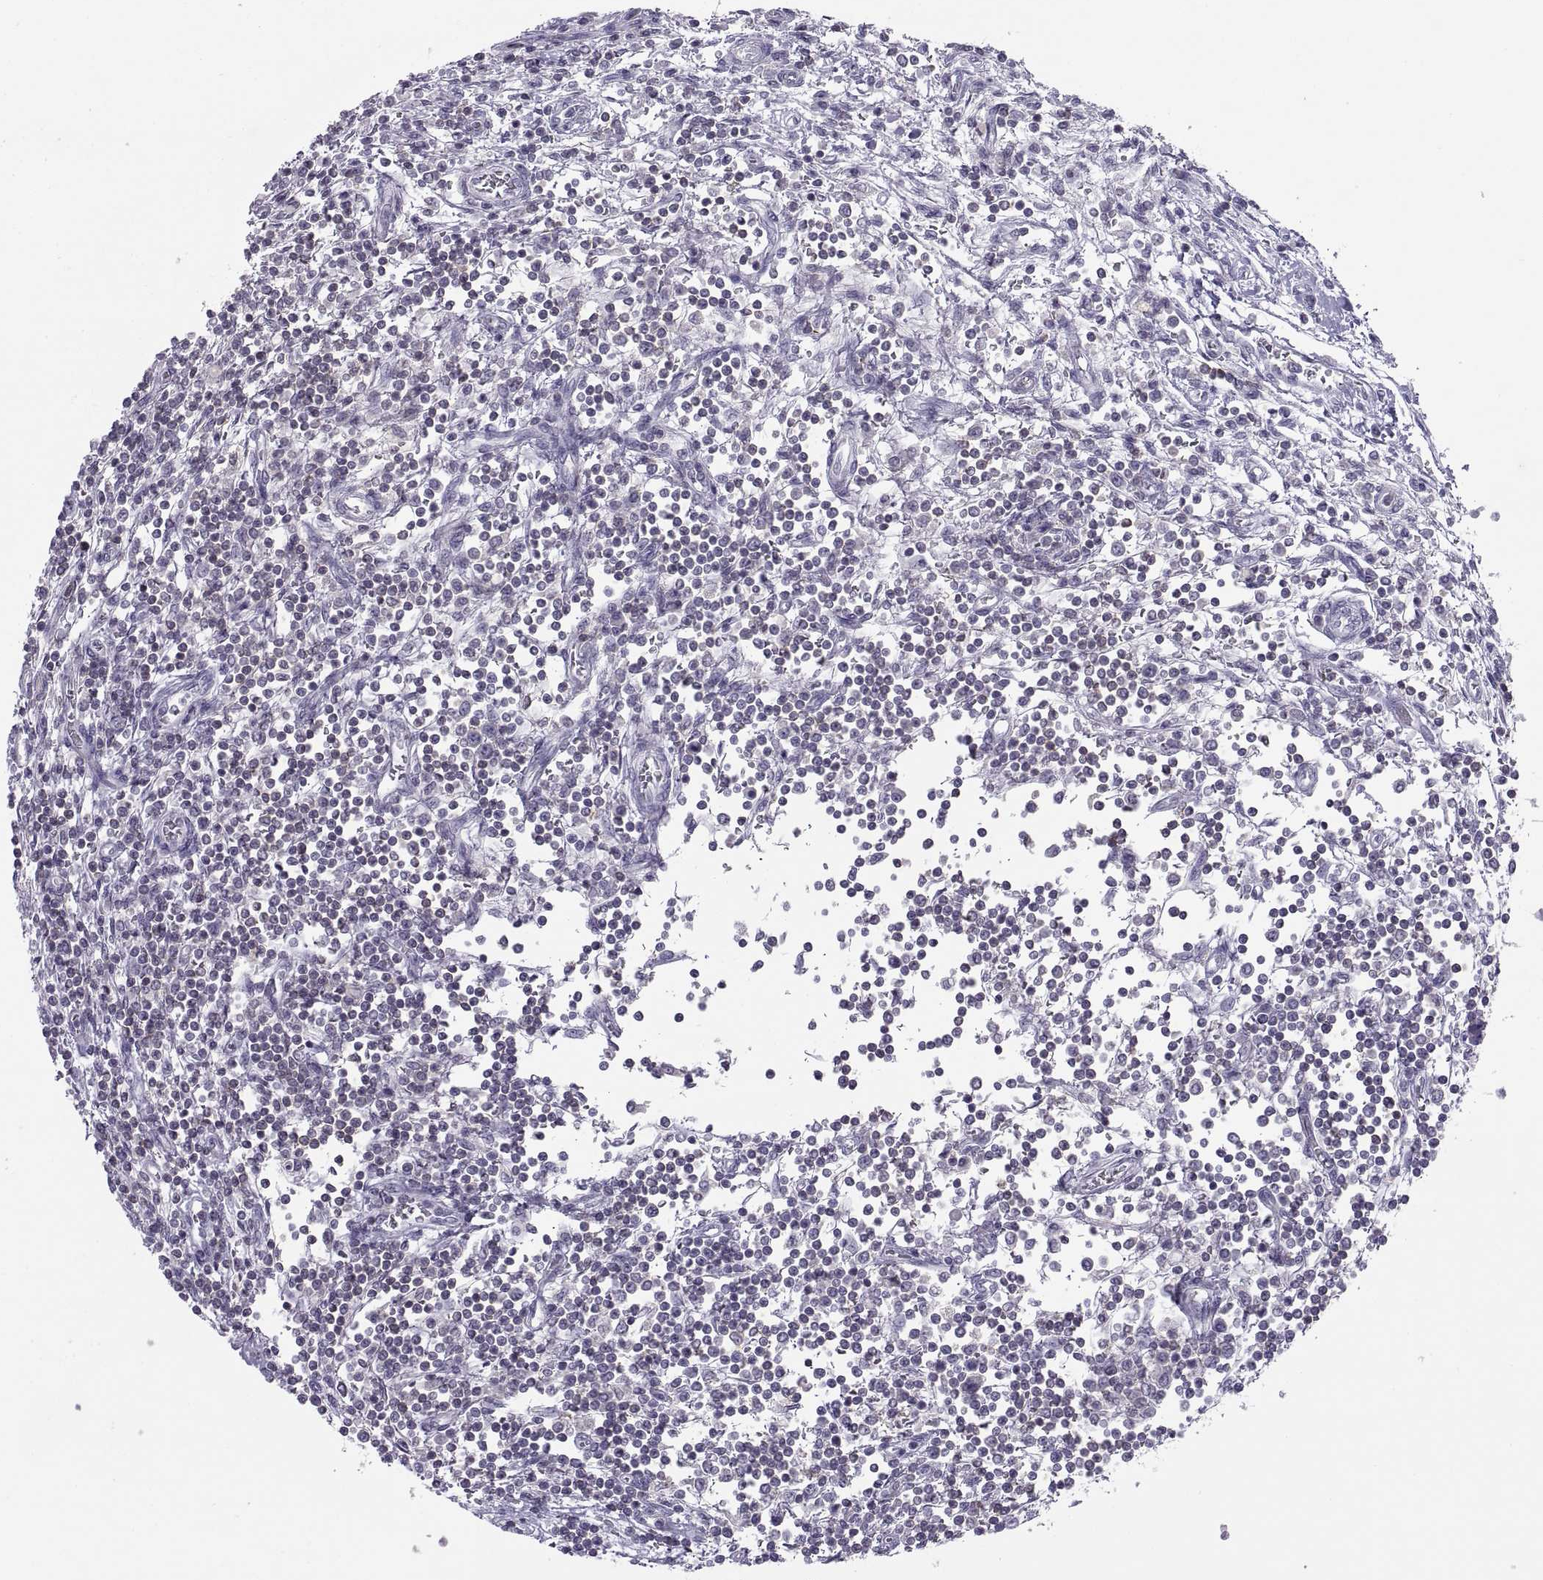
{"staining": {"intensity": "negative", "quantity": "none", "location": "none"}, "tissue": "testis cancer", "cell_type": "Tumor cells", "image_type": "cancer", "snomed": [{"axis": "morphology", "description": "Seminoma, NOS"}, {"axis": "topography", "description": "Testis"}], "caption": "This is a histopathology image of immunohistochemistry staining of testis cancer (seminoma), which shows no staining in tumor cells.", "gene": "TTC21A", "patient": {"sex": "male", "age": 34}}